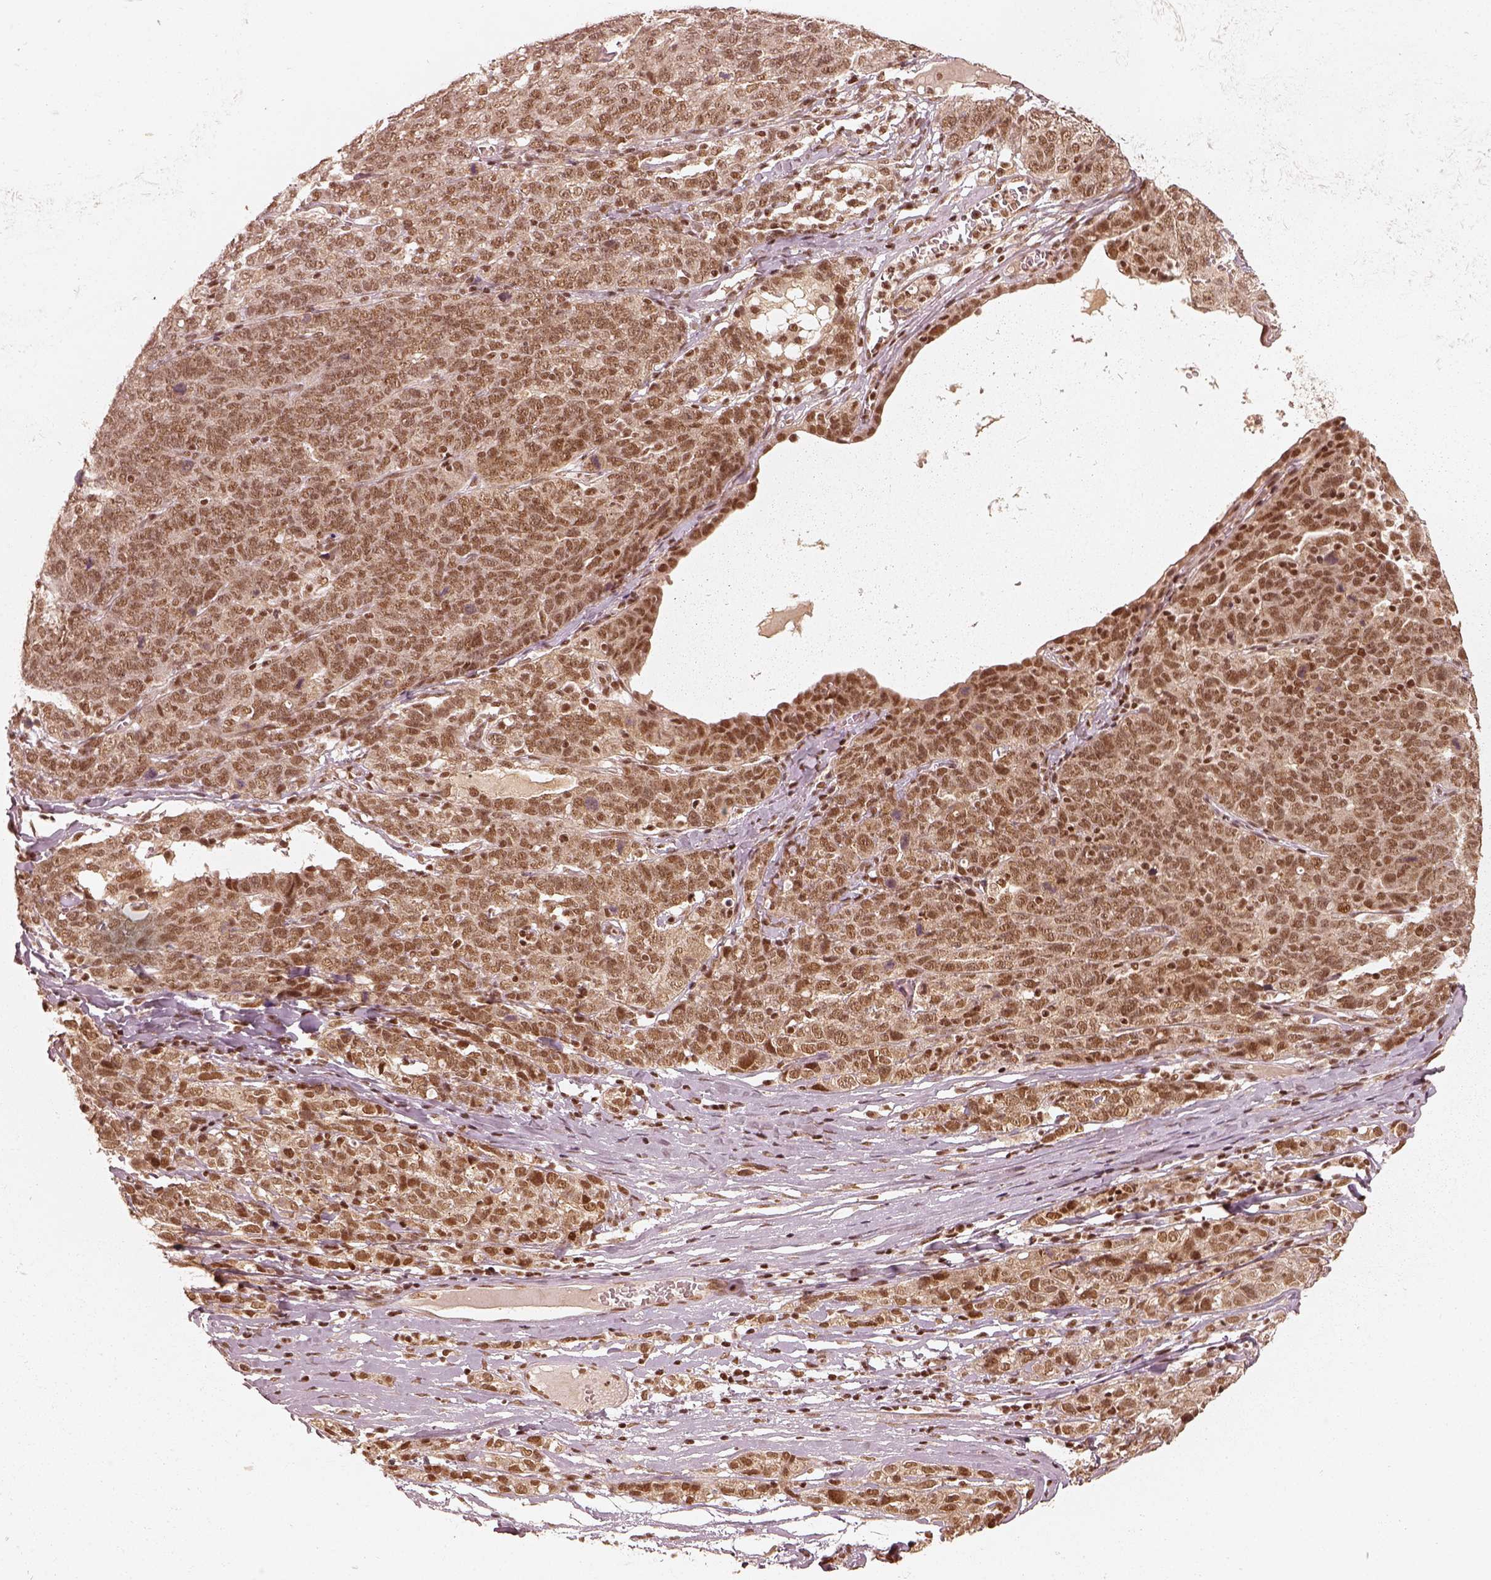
{"staining": {"intensity": "moderate", "quantity": ">75%", "location": "nuclear"}, "tissue": "ovarian cancer", "cell_type": "Tumor cells", "image_type": "cancer", "snomed": [{"axis": "morphology", "description": "Cystadenocarcinoma, serous, NOS"}, {"axis": "topography", "description": "Ovary"}], "caption": "Ovarian cancer stained with a brown dye reveals moderate nuclear positive positivity in about >75% of tumor cells.", "gene": "GMEB2", "patient": {"sex": "female", "age": 71}}